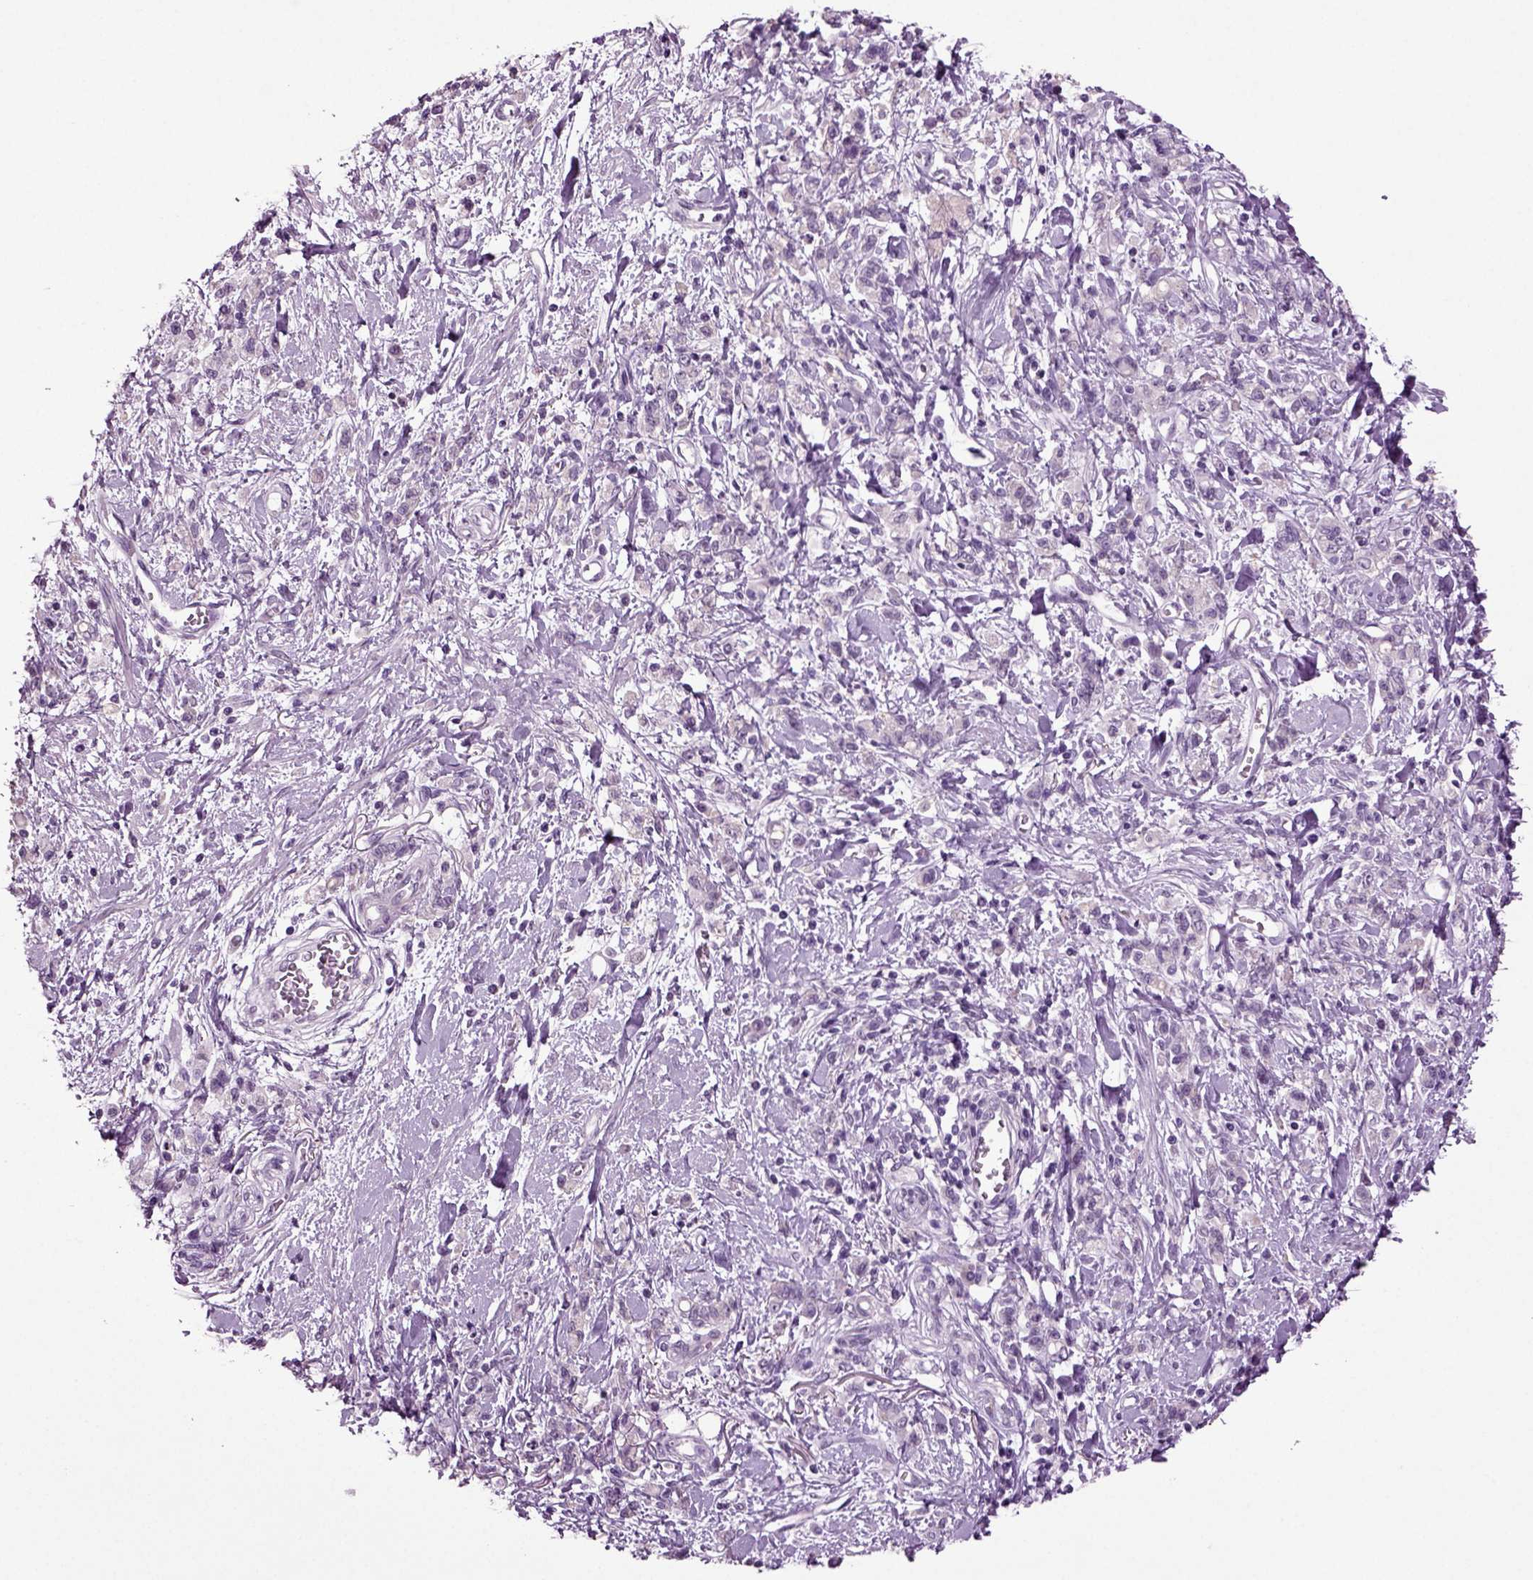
{"staining": {"intensity": "negative", "quantity": "none", "location": "none"}, "tissue": "stomach cancer", "cell_type": "Tumor cells", "image_type": "cancer", "snomed": [{"axis": "morphology", "description": "Adenocarcinoma, NOS"}, {"axis": "topography", "description": "Stomach"}], "caption": "This is an immunohistochemistry micrograph of human stomach cancer (adenocarcinoma). There is no staining in tumor cells.", "gene": "SLC17A6", "patient": {"sex": "male", "age": 77}}